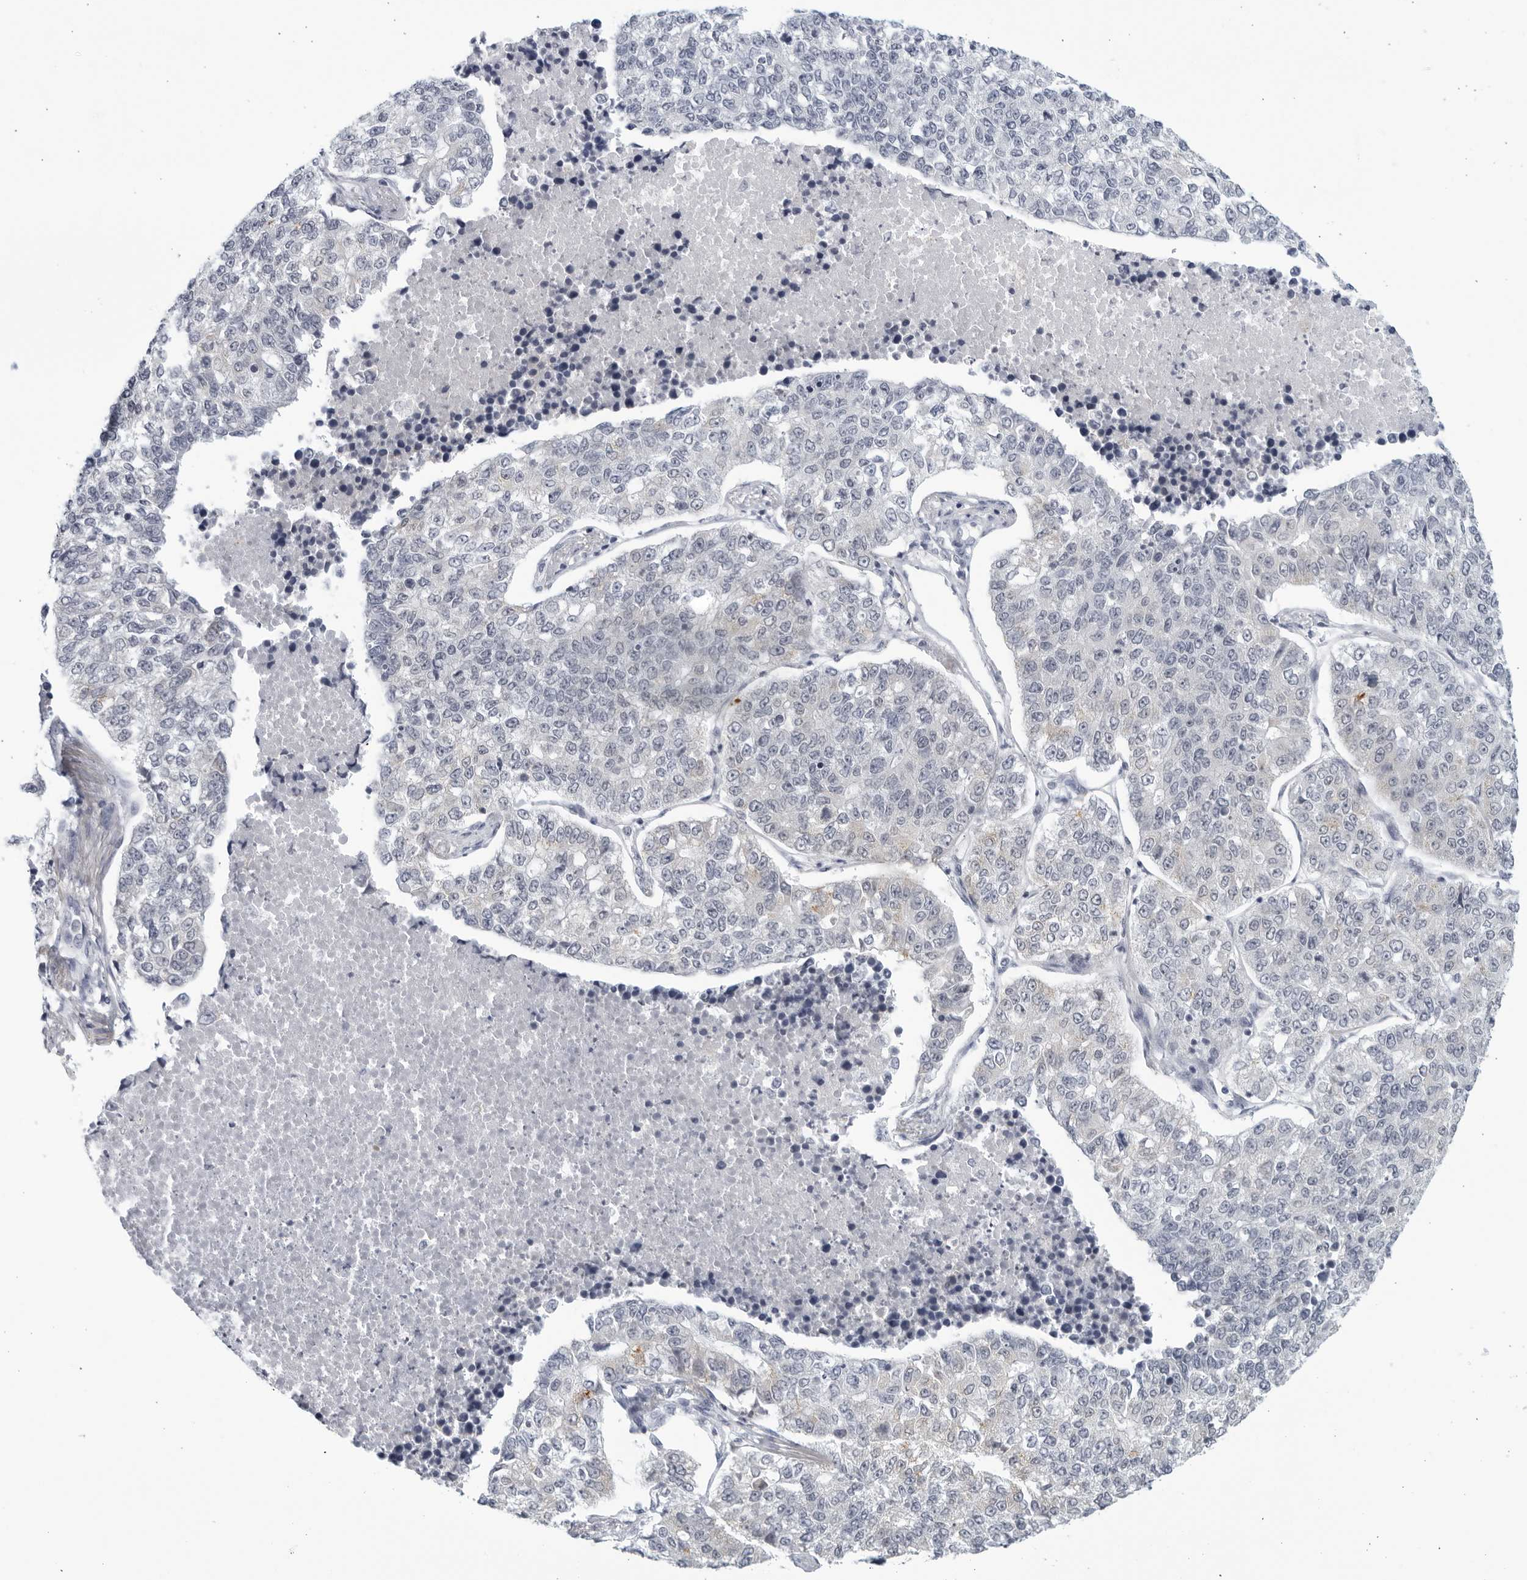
{"staining": {"intensity": "negative", "quantity": "none", "location": "none"}, "tissue": "lung cancer", "cell_type": "Tumor cells", "image_type": "cancer", "snomed": [{"axis": "morphology", "description": "Adenocarcinoma, NOS"}, {"axis": "topography", "description": "Lung"}], "caption": "Tumor cells show no significant staining in lung adenocarcinoma. Nuclei are stained in blue.", "gene": "WDTC1", "patient": {"sex": "male", "age": 49}}